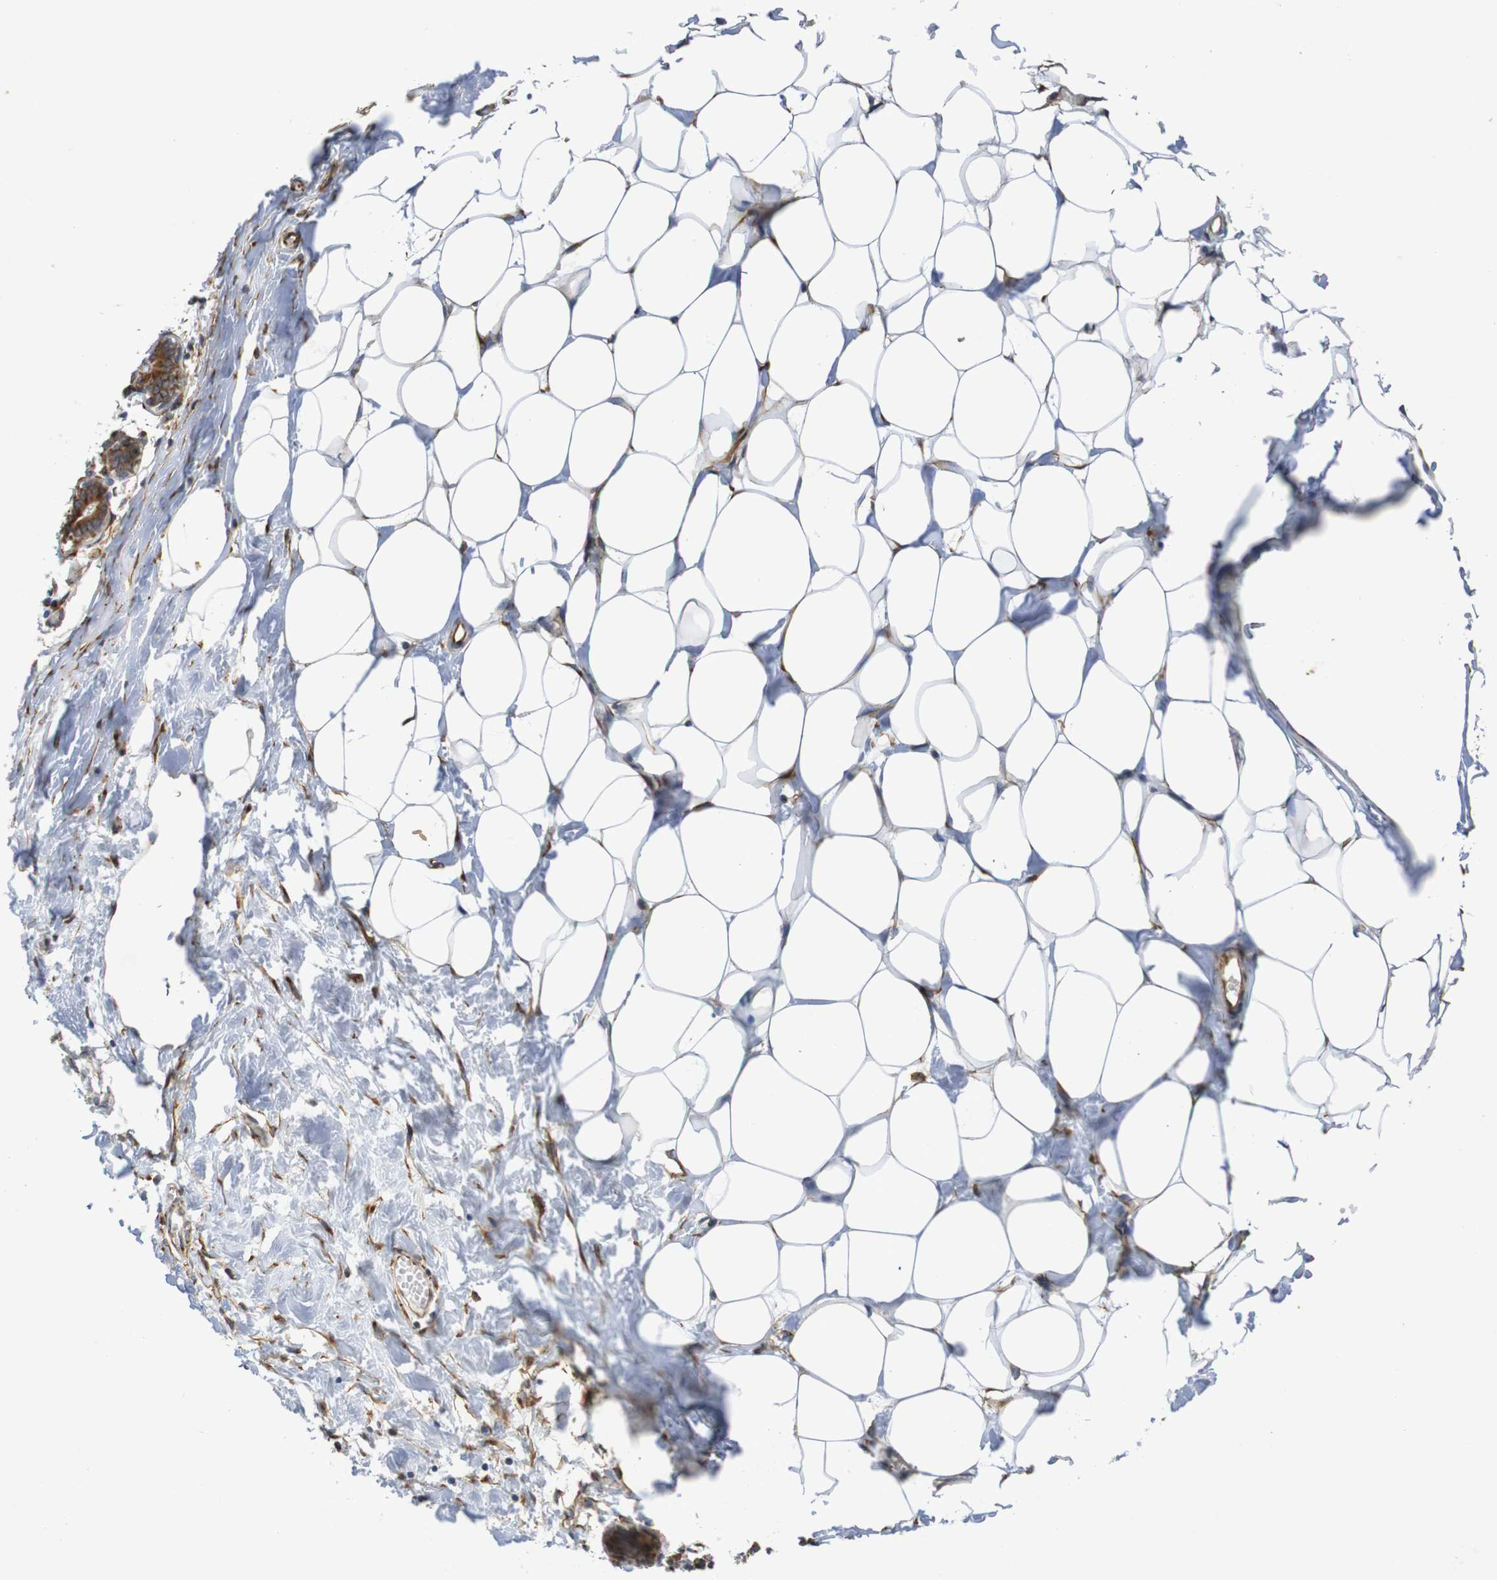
{"staining": {"intensity": "negative", "quantity": "none", "location": "none"}, "tissue": "breast", "cell_type": "Adipocytes", "image_type": "normal", "snomed": [{"axis": "morphology", "description": "Normal tissue, NOS"}, {"axis": "topography", "description": "Breast"}], "caption": "Photomicrograph shows no protein positivity in adipocytes of normal breast. Brightfield microscopy of immunohistochemistry (IHC) stained with DAB (brown) and hematoxylin (blue), captured at high magnification.", "gene": "DCP2", "patient": {"sex": "female", "age": 27}}